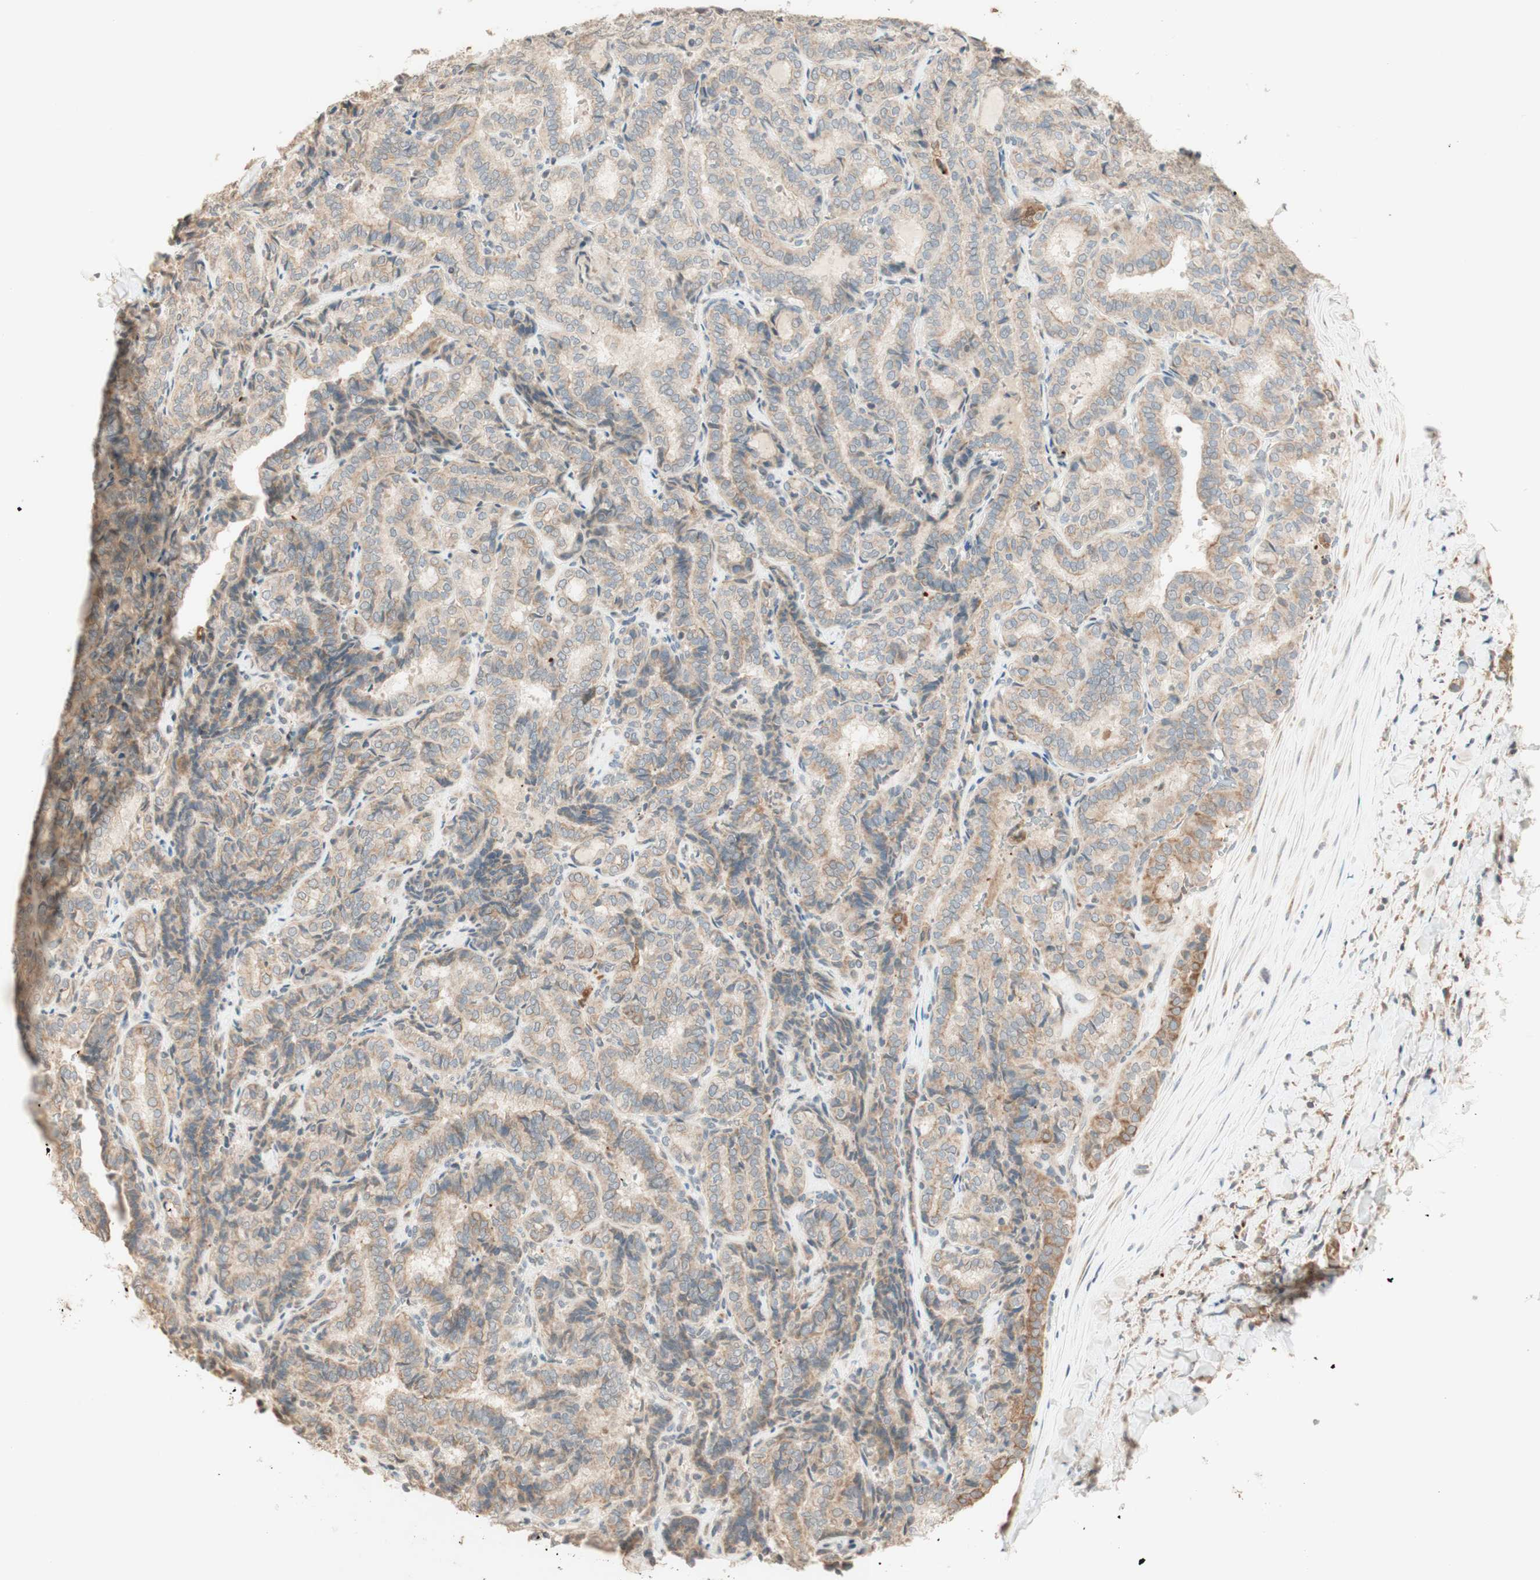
{"staining": {"intensity": "weak", "quantity": ">75%", "location": "cytoplasmic/membranous"}, "tissue": "thyroid cancer", "cell_type": "Tumor cells", "image_type": "cancer", "snomed": [{"axis": "morphology", "description": "Normal tissue, NOS"}, {"axis": "morphology", "description": "Papillary adenocarcinoma, NOS"}, {"axis": "topography", "description": "Thyroid gland"}], "caption": "Weak cytoplasmic/membranous protein expression is appreciated in approximately >75% of tumor cells in thyroid cancer (papillary adenocarcinoma).", "gene": "CLCN2", "patient": {"sex": "female", "age": 30}}